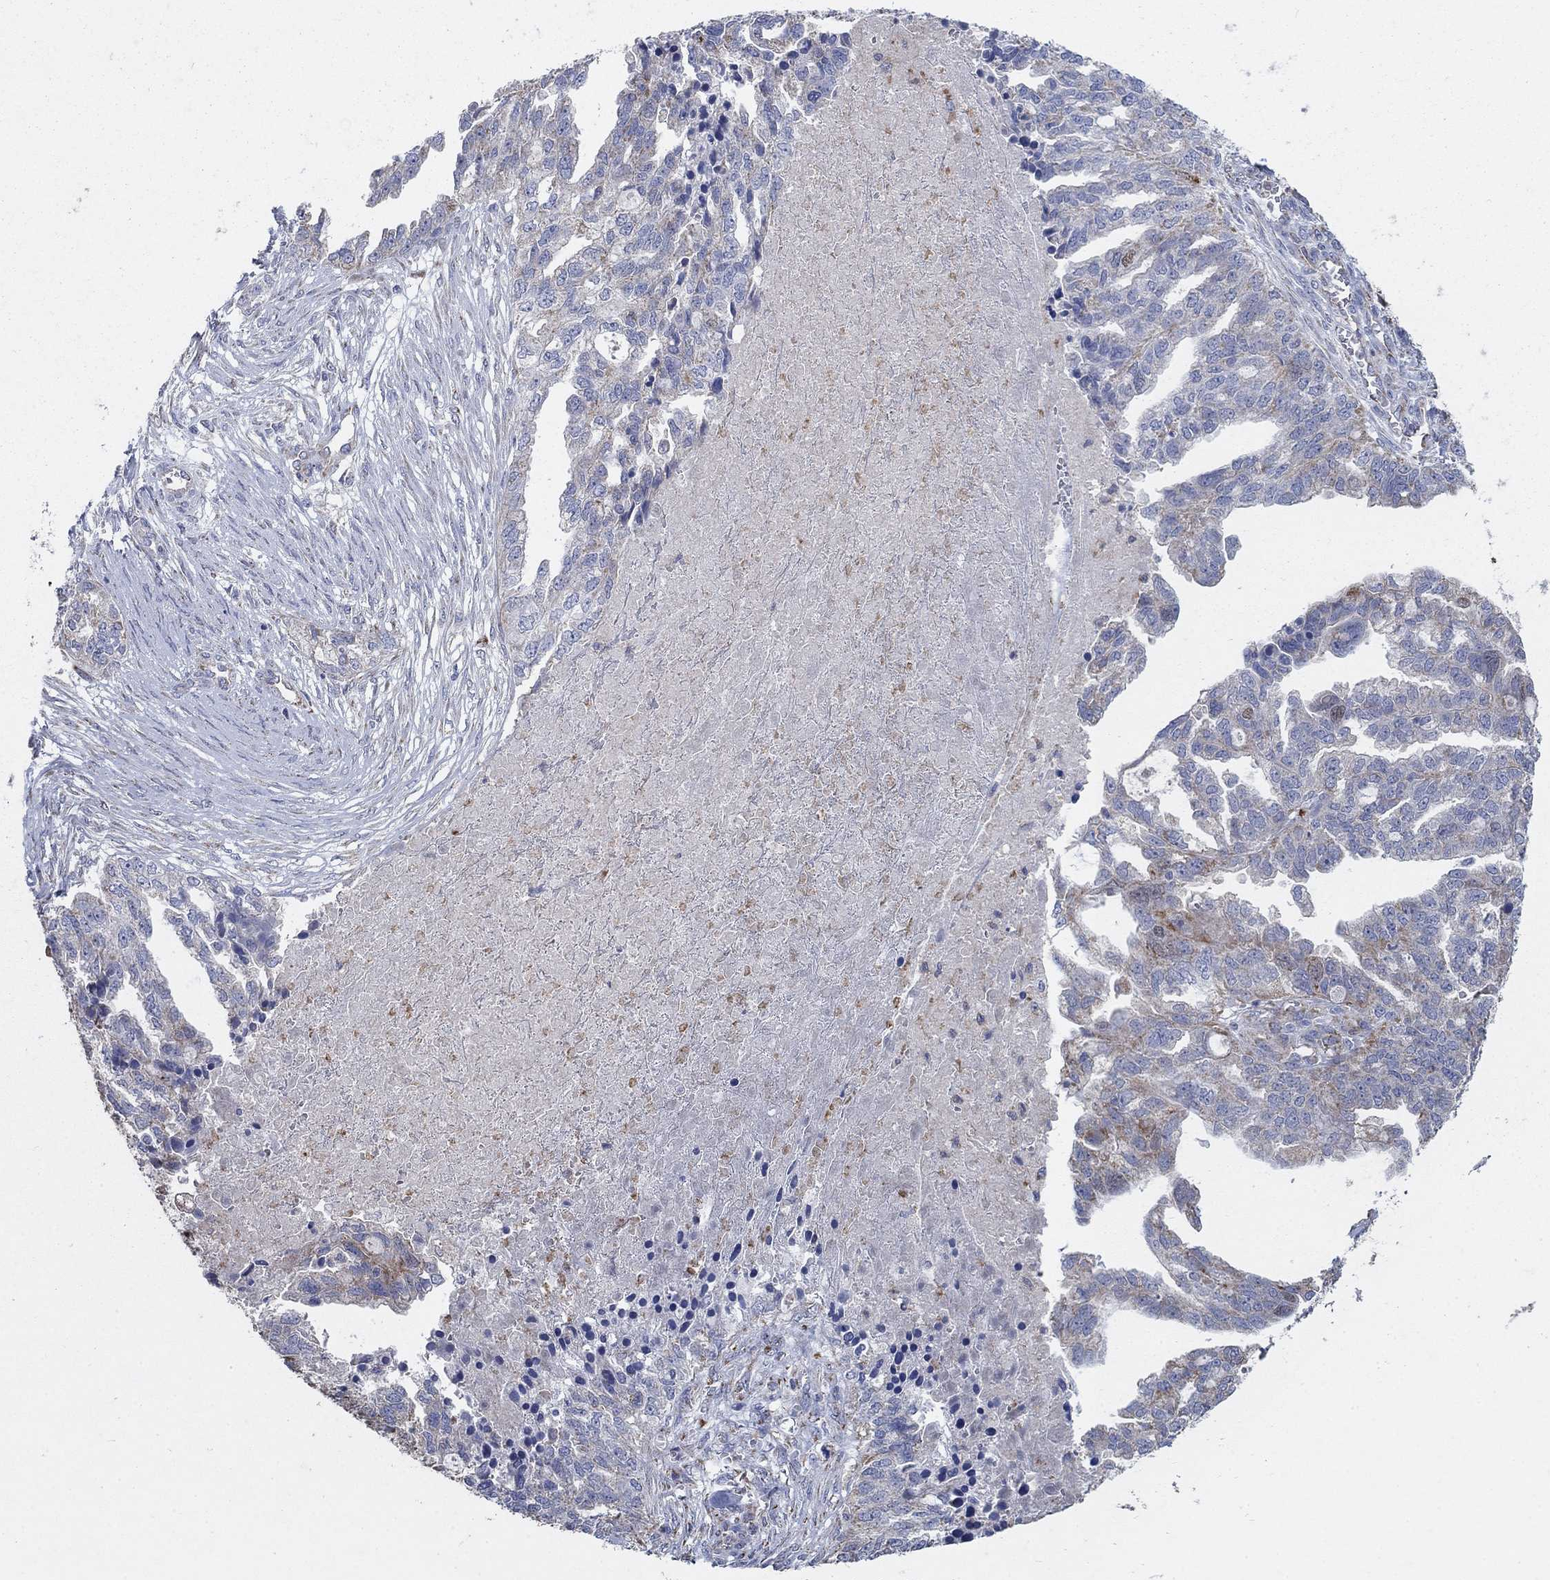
{"staining": {"intensity": "weak", "quantity": "25%-75%", "location": "cytoplasmic/membranous"}, "tissue": "ovarian cancer", "cell_type": "Tumor cells", "image_type": "cancer", "snomed": [{"axis": "morphology", "description": "Cystadenocarcinoma, serous, NOS"}, {"axis": "topography", "description": "Ovary"}], "caption": "Immunohistochemical staining of human ovarian cancer (serous cystadenocarcinoma) exhibits low levels of weak cytoplasmic/membranous protein staining in about 25%-75% of tumor cells.", "gene": "PNPLA2", "patient": {"sex": "female", "age": 51}}